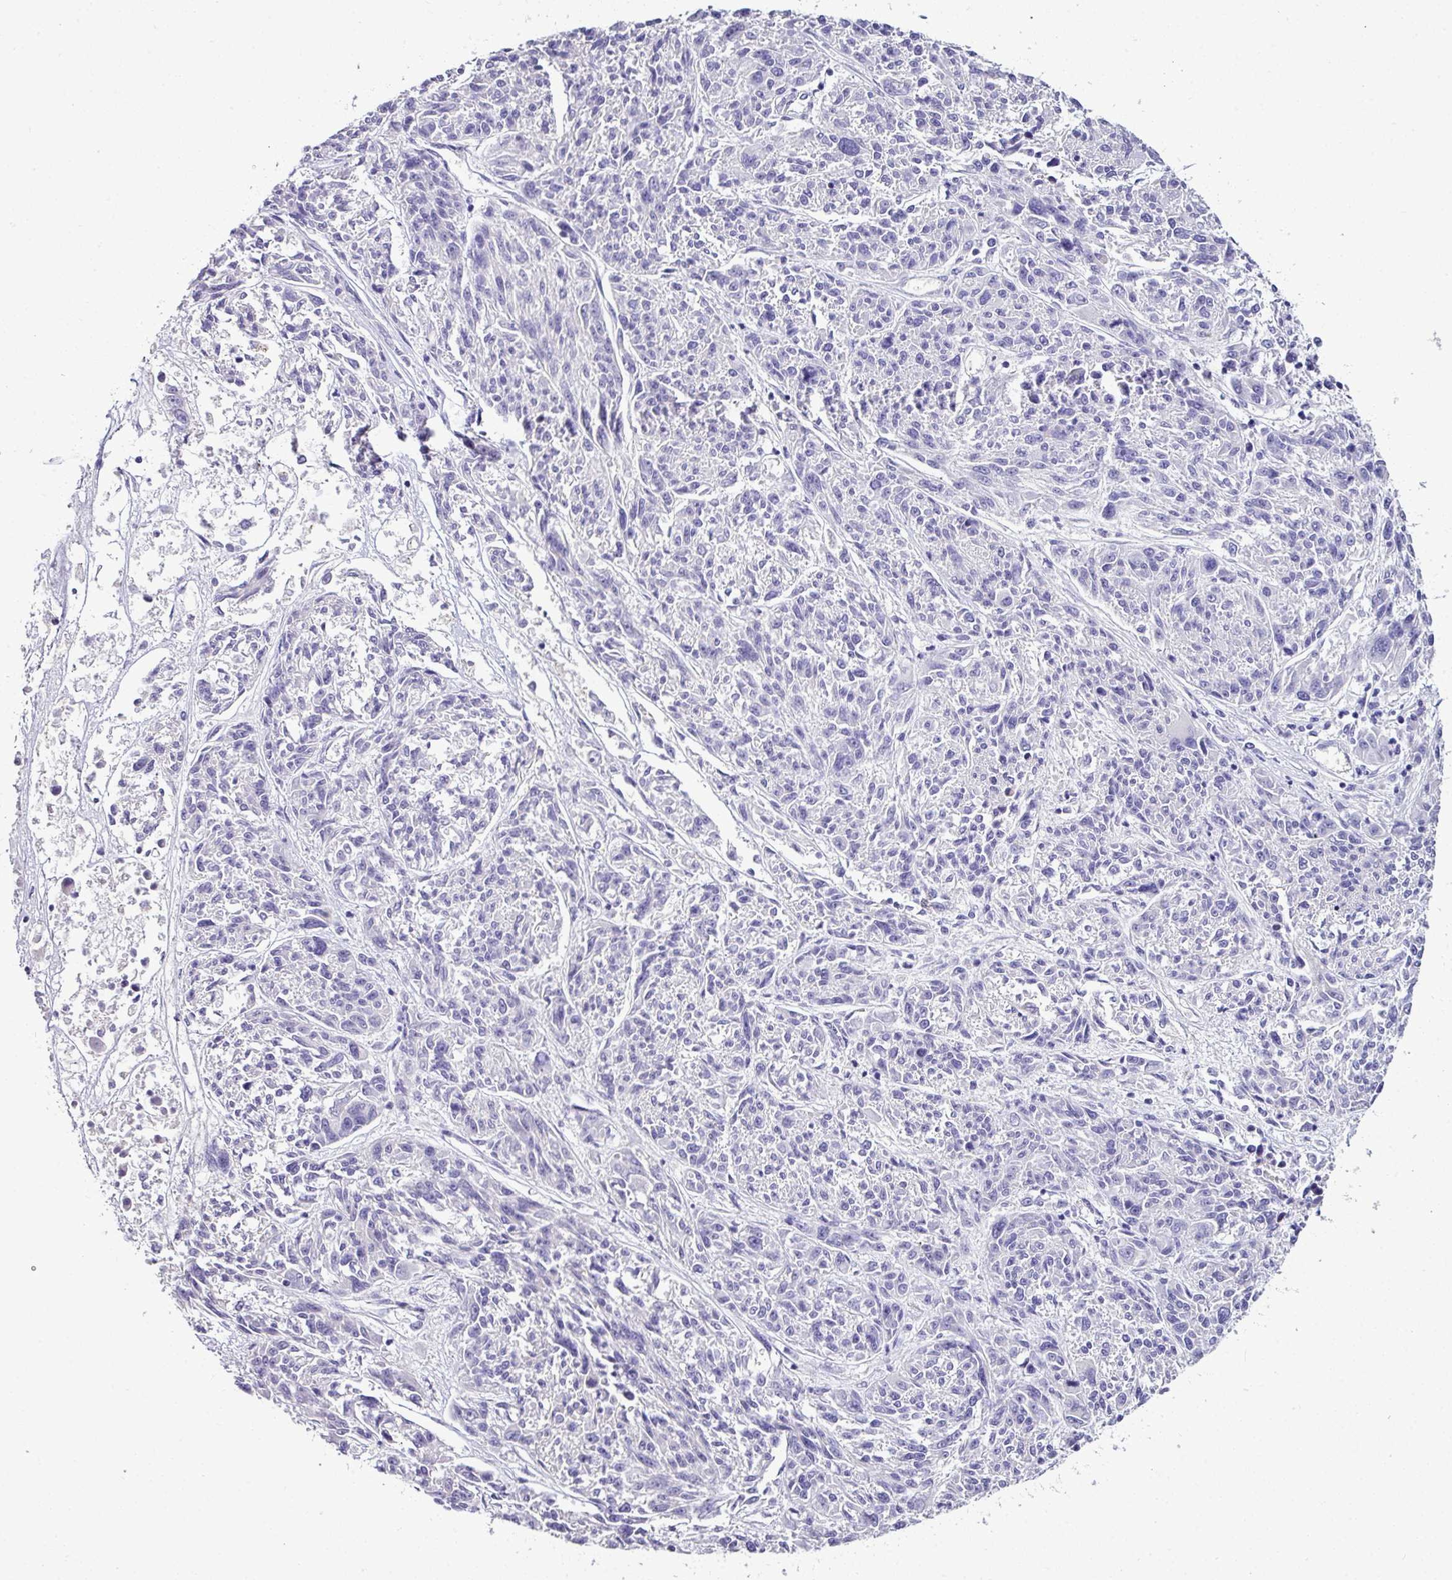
{"staining": {"intensity": "negative", "quantity": "none", "location": "none"}, "tissue": "melanoma", "cell_type": "Tumor cells", "image_type": "cancer", "snomed": [{"axis": "morphology", "description": "Malignant melanoma, NOS"}, {"axis": "topography", "description": "Skin"}], "caption": "Immunohistochemistry (IHC) image of human malignant melanoma stained for a protein (brown), which exhibits no staining in tumor cells. (Brightfield microscopy of DAB (3,3'-diaminobenzidine) immunohistochemistry (IHC) at high magnification).", "gene": "NAPSA", "patient": {"sex": "male", "age": 53}}